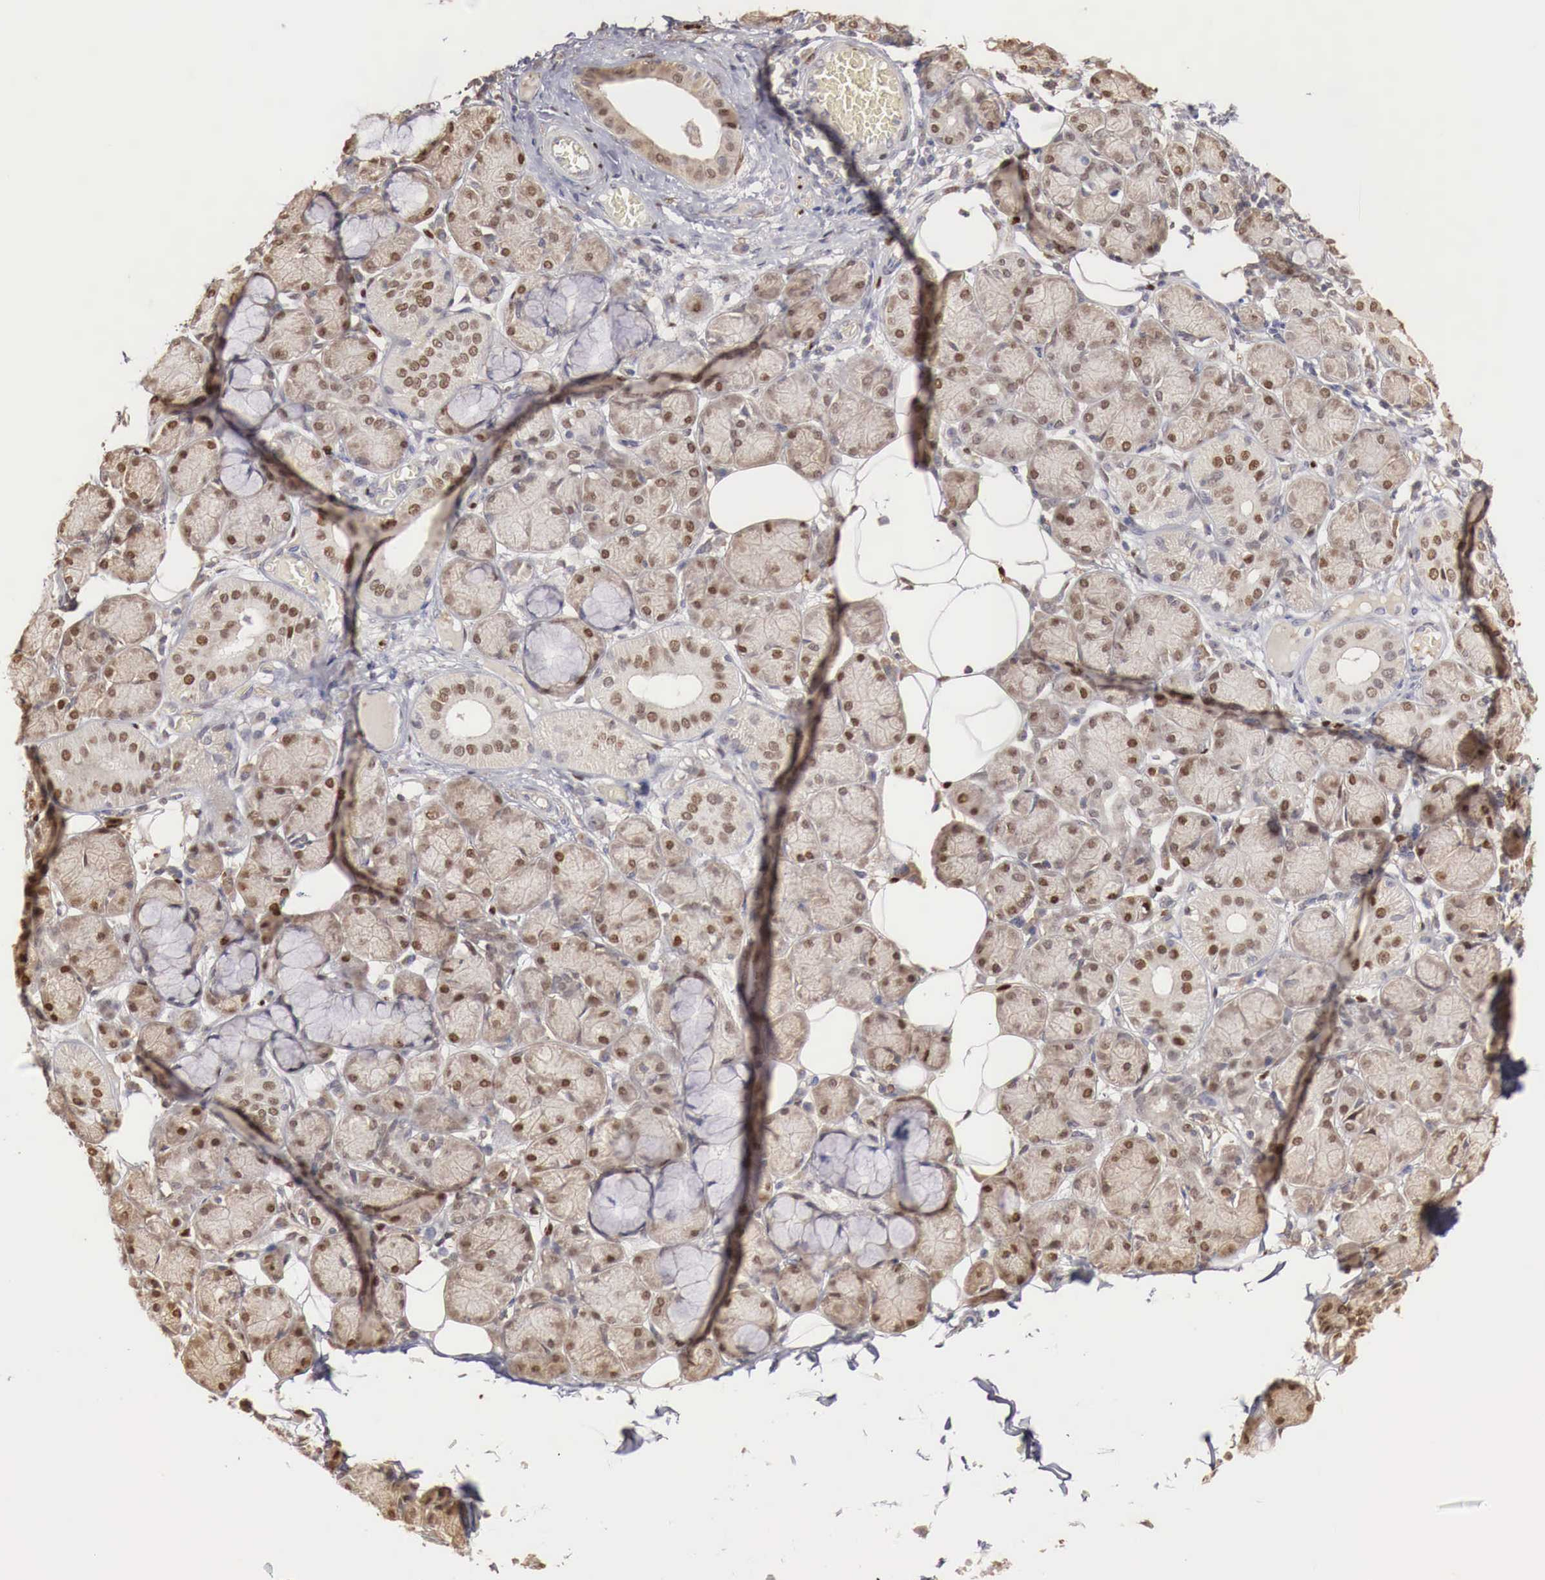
{"staining": {"intensity": "moderate", "quantity": "25%-75%", "location": "nuclear"}, "tissue": "salivary gland", "cell_type": "Glandular cells", "image_type": "normal", "snomed": [{"axis": "morphology", "description": "Normal tissue, NOS"}, {"axis": "topography", "description": "Salivary gland"}], "caption": "Immunohistochemical staining of unremarkable human salivary gland displays medium levels of moderate nuclear expression in about 25%-75% of glandular cells.", "gene": "KHDRBS2", "patient": {"sex": "male", "age": 54}}